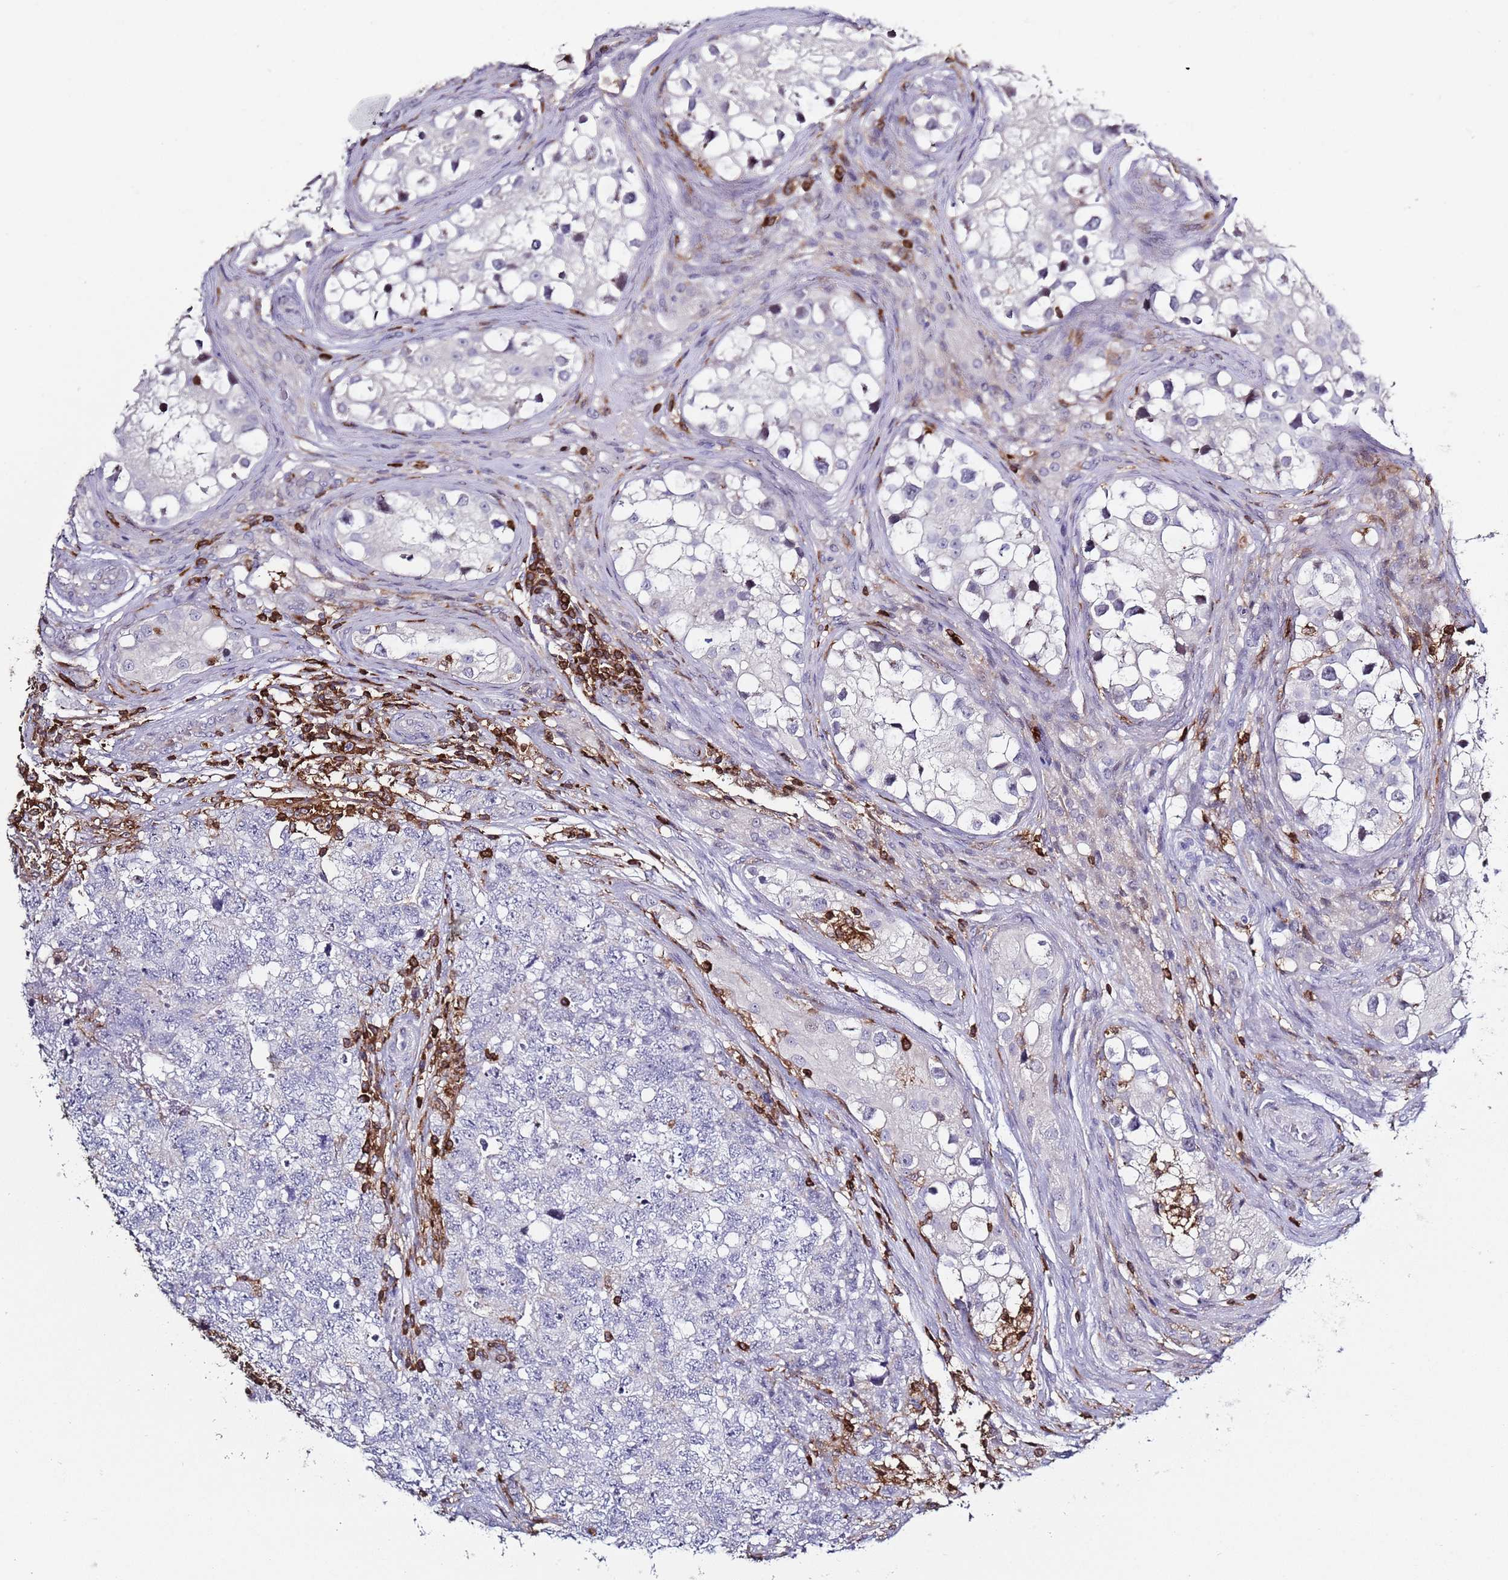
{"staining": {"intensity": "negative", "quantity": "none", "location": "none"}, "tissue": "testis cancer", "cell_type": "Tumor cells", "image_type": "cancer", "snomed": [{"axis": "morphology", "description": "Carcinoma, Embryonal, NOS"}, {"axis": "topography", "description": "Testis"}], "caption": "Tumor cells are negative for protein expression in human embryonal carcinoma (testis).", "gene": "LPXN", "patient": {"sex": "male", "age": 31}}